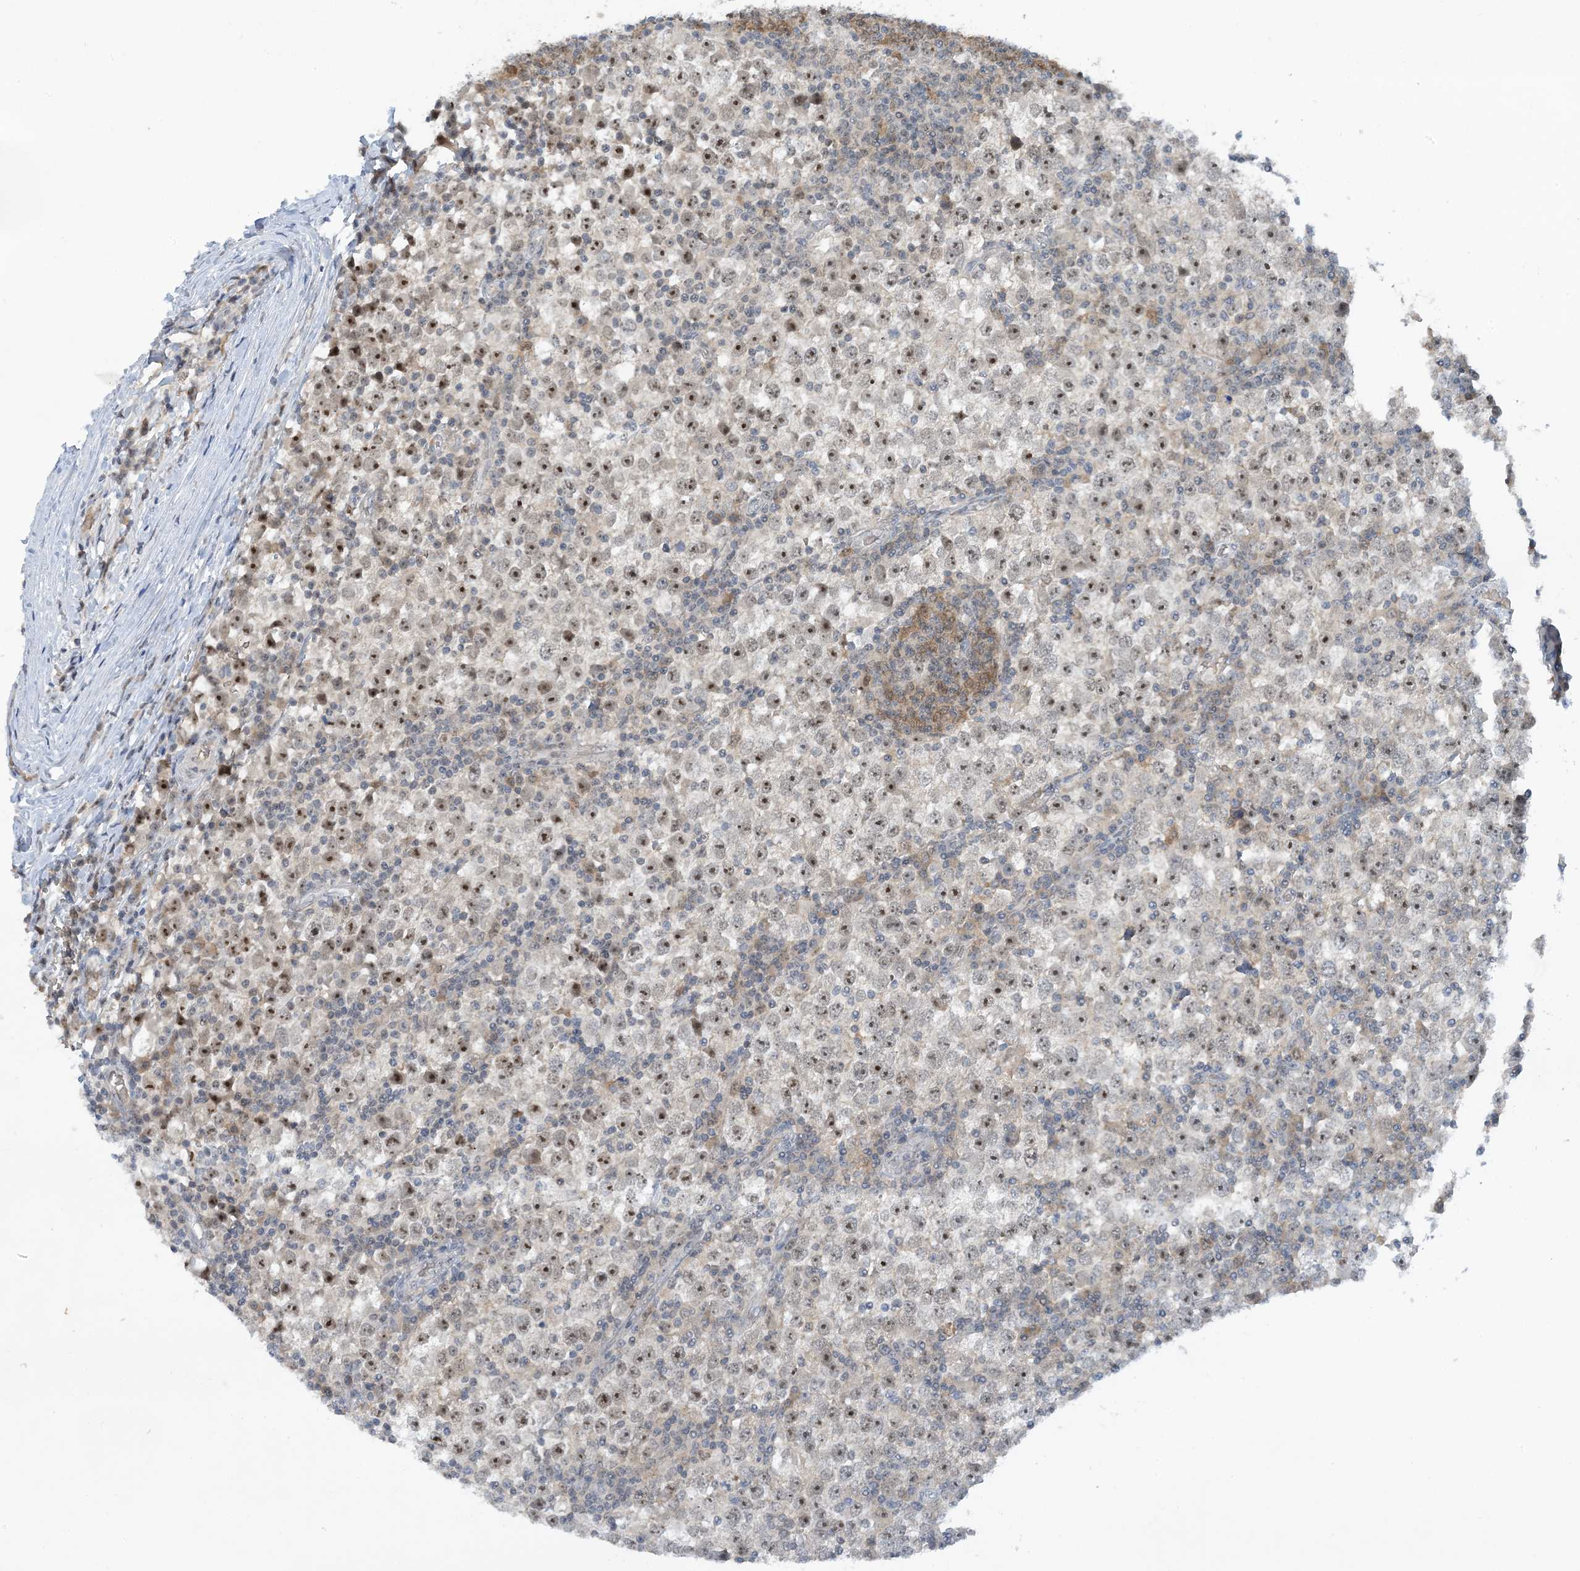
{"staining": {"intensity": "moderate", "quantity": "25%-75%", "location": "nuclear"}, "tissue": "testis cancer", "cell_type": "Tumor cells", "image_type": "cancer", "snomed": [{"axis": "morphology", "description": "Seminoma, NOS"}, {"axis": "topography", "description": "Testis"}], "caption": "A brown stain highlights moderate nuclear expression of a protein in human testis cancer tumor cells. (DAB (3,3'-diaminobenzidine) = brown stain, brightfield microscopy at high magnification).", "gene": "UBE2E1", "patient": {"sex": "male", "age": 65}}